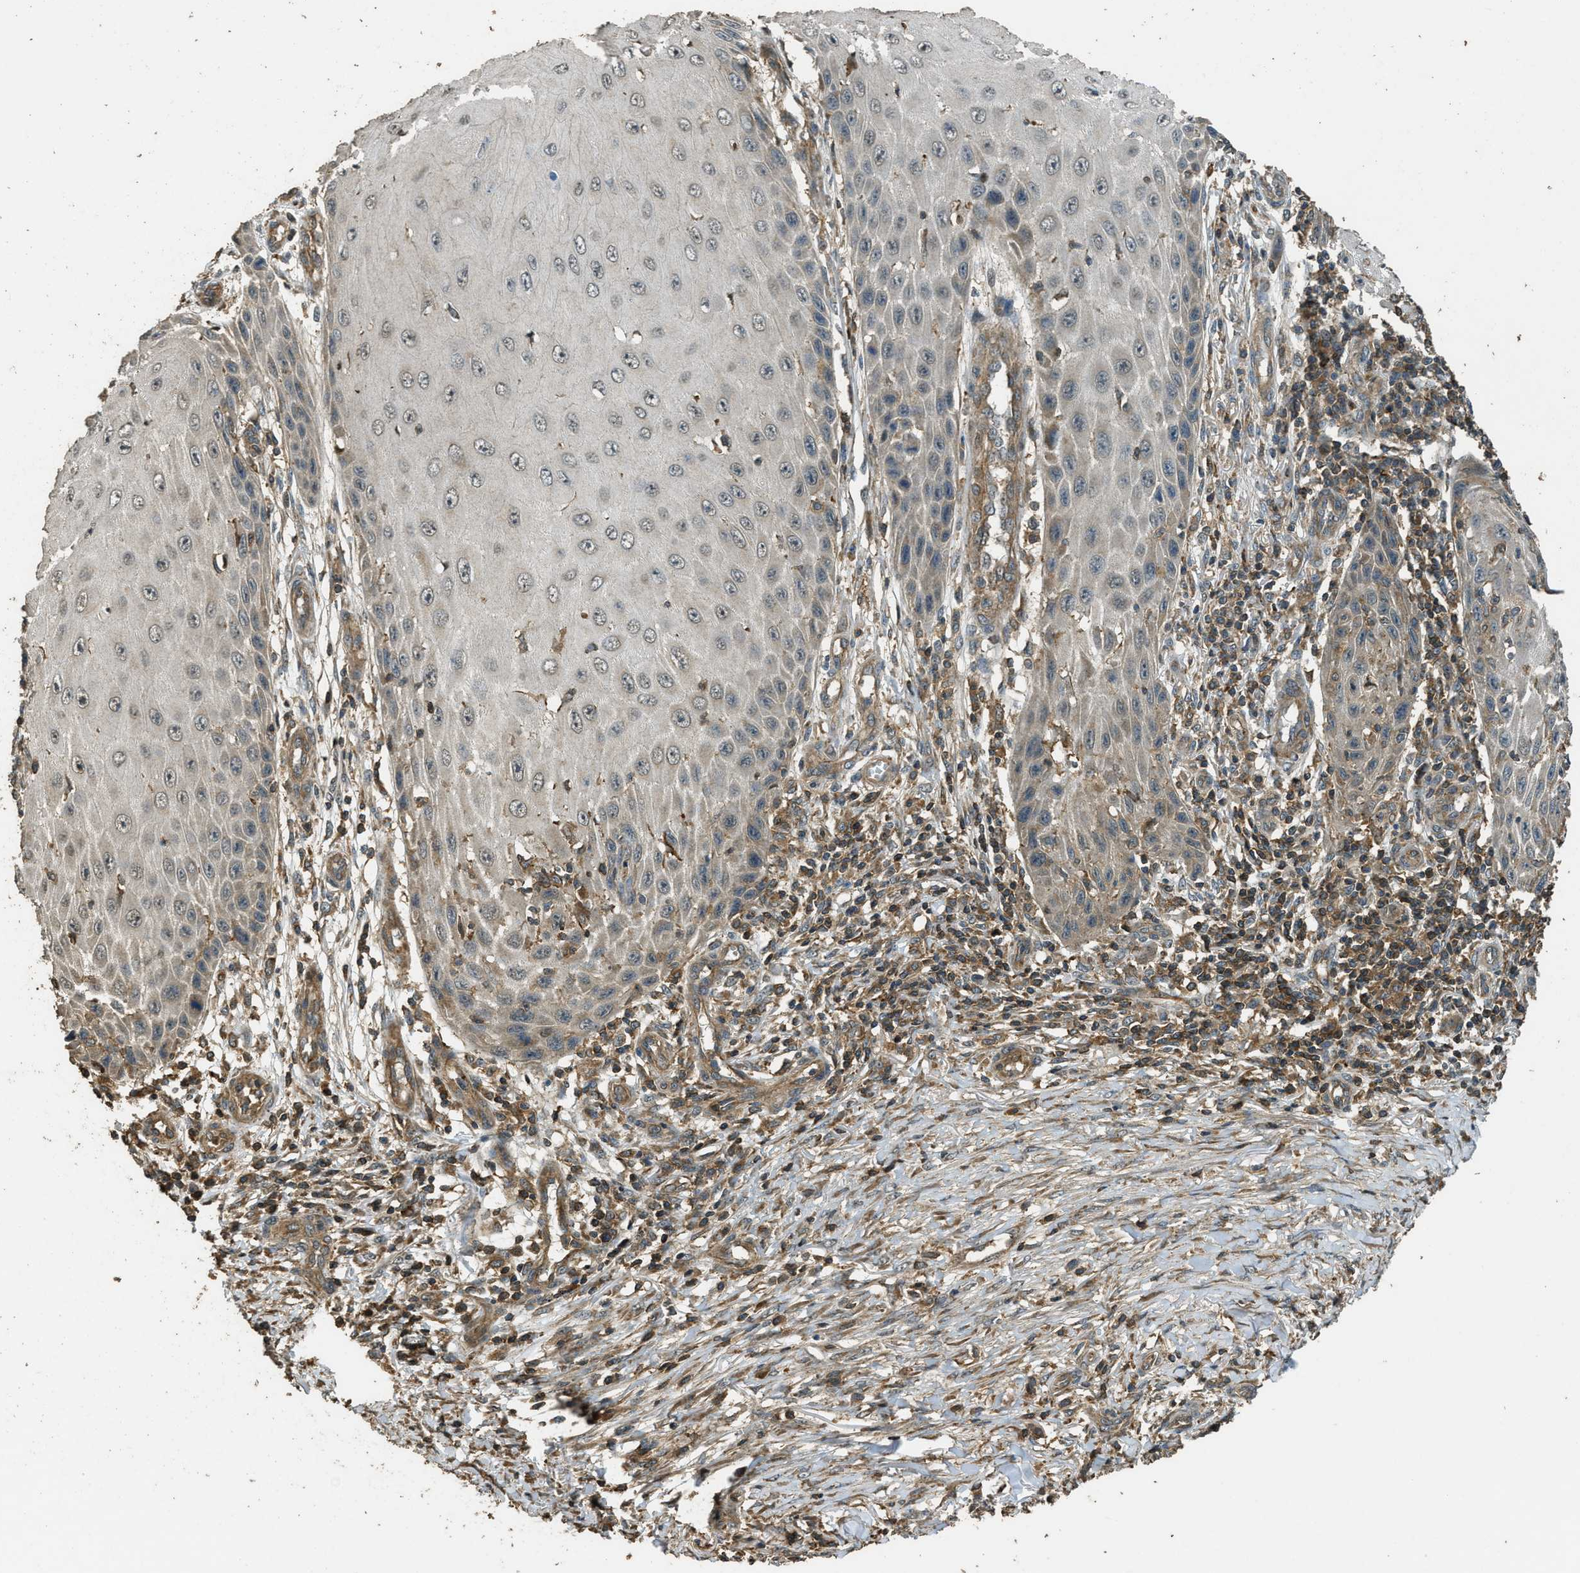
{"staining": {"intensity": "weak", "quantity": "25%-75%", "location": "cytoplasmic/membranous,nuclear"}, "tissue": "skin cancer", "cell_type": "Tumor cells", "image_type": "cancer", "snomed": [{"axis": "morphology", "description": "Squamous cell carcinoma, NOS"}, {"axis": "topography", "description": "Skin"}], "caption": "Skin cancer (squamous cell carcinoma) was stained to show a protein in brown. There is low levels of weak cytoplasmic/membranous and nuclear staining in approximately 25%-75% of tumor cells.", "gene": "PPP6R3", "patient": {"sex": "female", "age": 73}}